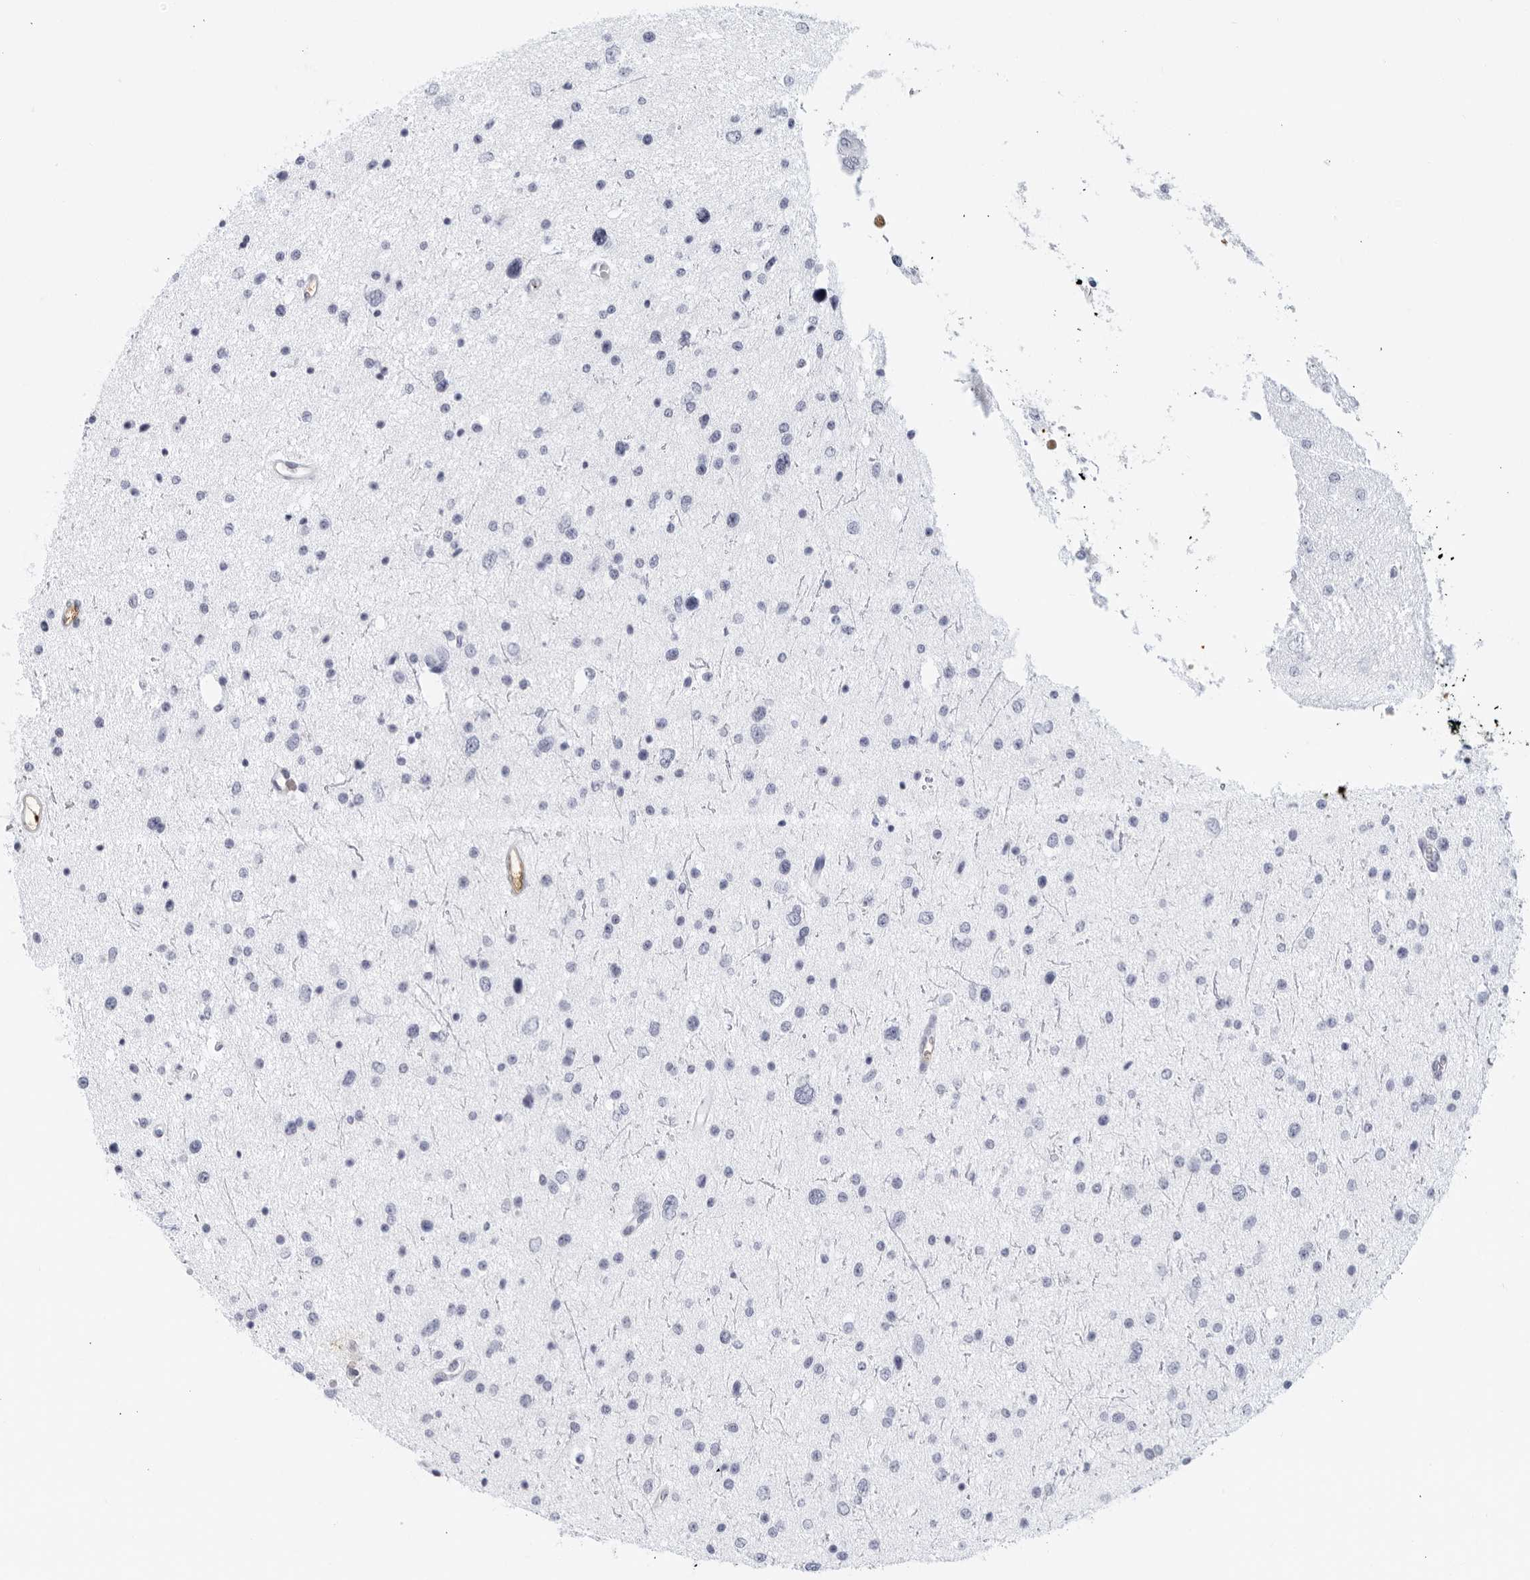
{"staining": {"intensity": "negative", "quantity": "none", "location": "none"}, "tissue": "glioma", "cell_type": "Tumor cells", "image_type": "cancer", "snomed": [{"axis": "morphology", "description": "Glioma, malignant, Low grade"}, {"axis": "topography", "description": "Brain"}], "caption": "Tumor cells are negative for protein expression in human malignant glioma (low-grade). Brightfield microscopy of immunohistochemistry (IHC) stained with DAB (3,3'-diaminobenzidine) (brown) and hematoxylin (blue), captured at high magnification.", "gene": "FGG", "patient": {"sex": "female", "age": 37}}